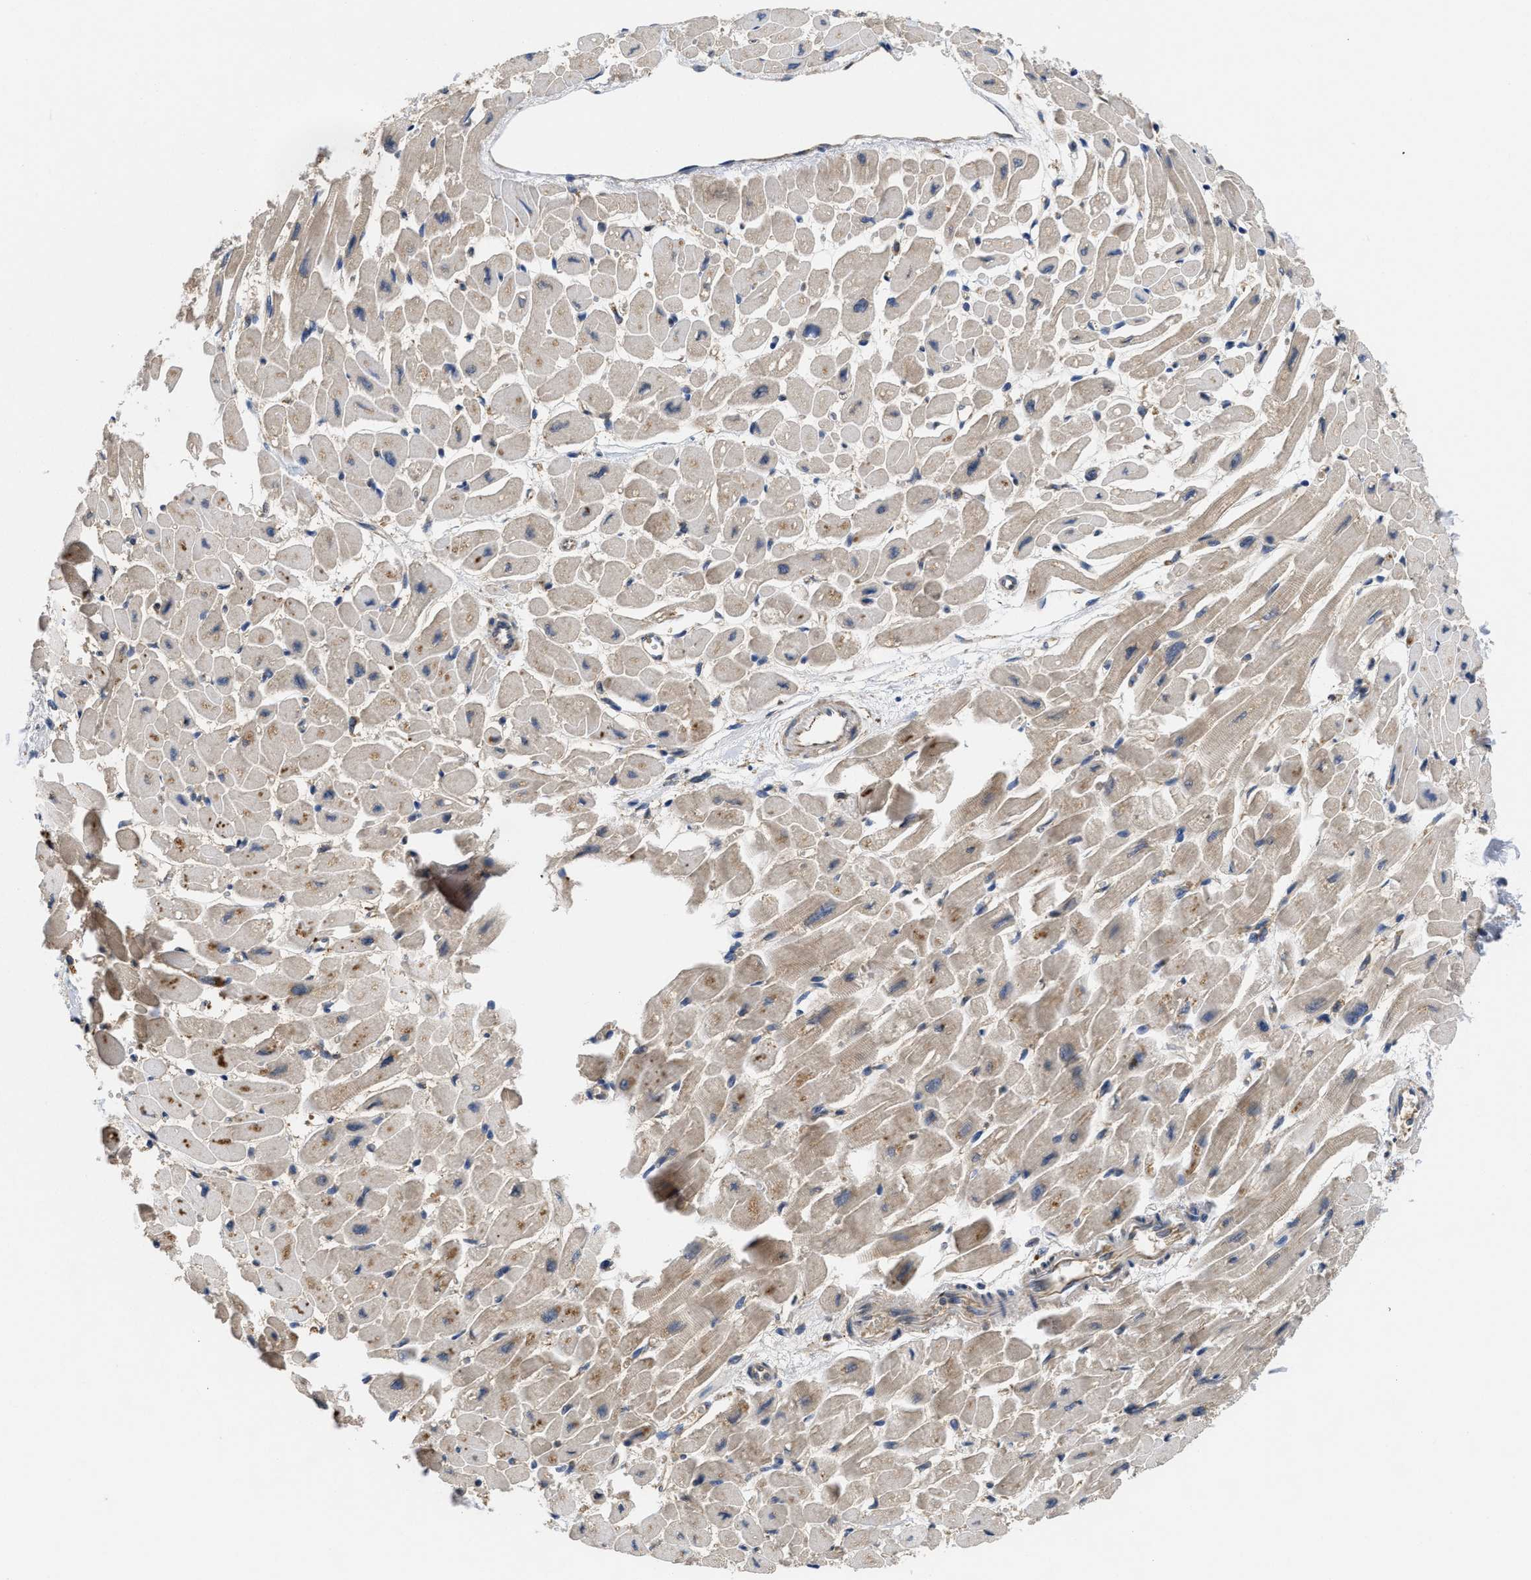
{"staining": {"intensity": "weak", "quantity": ">75%", "location": "cytoplasmic/membranous"}, "tissue": "heart muscle", "cell_type": "Cardiomyocytes", "image_type": "normal", "snomed": [{"axis": "morphology", "description": "Normal tissue, NOS"}, {"axis": "topography", "description": "Heart"}], "caption": "Immunohistochemistry (DAB) staining of benign human heart muscle shows weak cytoplasmic/membranous protein staining in approximately >75% of cardiomyocytes.", "gene": "RNF216", "patient": {"sex": "female", "age": 54}}